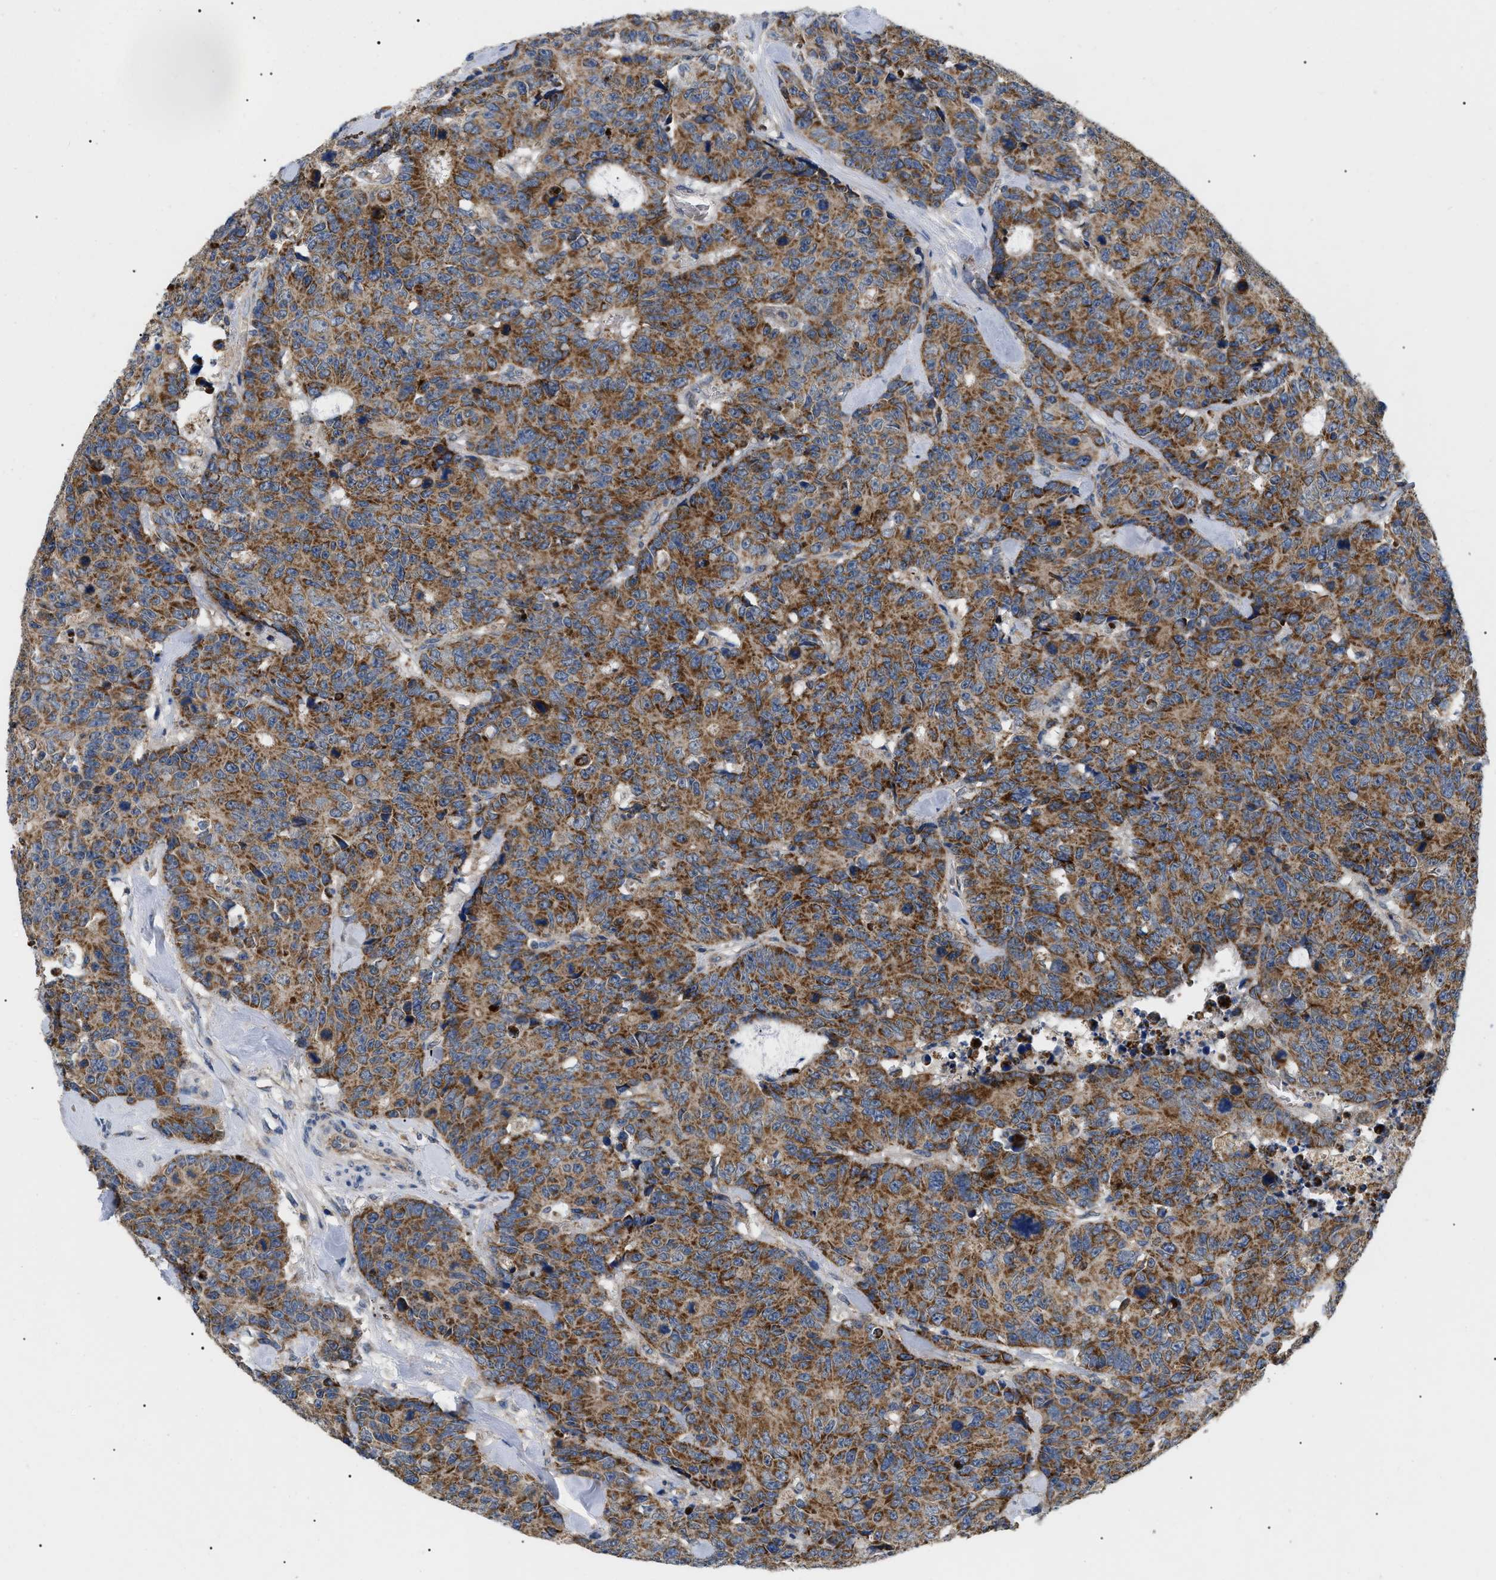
{"staining": {"intensity": "moderate", "quantity": ">75%", "location": "cytoplasmic/membranous"}, "tissue": "colorectal cancer", "cell_type": "Tumor cells", "image_type": "cancer", "snomed": [{"axis": "morphology", "description": "Adenocarcinoma, NOS"}, {"axis": "topography", "description": "Colon"}], "caption": "IHC micrograph of human adenocarcinoma (colorectal) stained for a protein (brown), which exhibits medium levels of moderate cytoplasmic/membranous positivity in approximately >75% of tumor cells.", "gene": "TOMM6", "patient": {"sex": "female", "age": 86}}